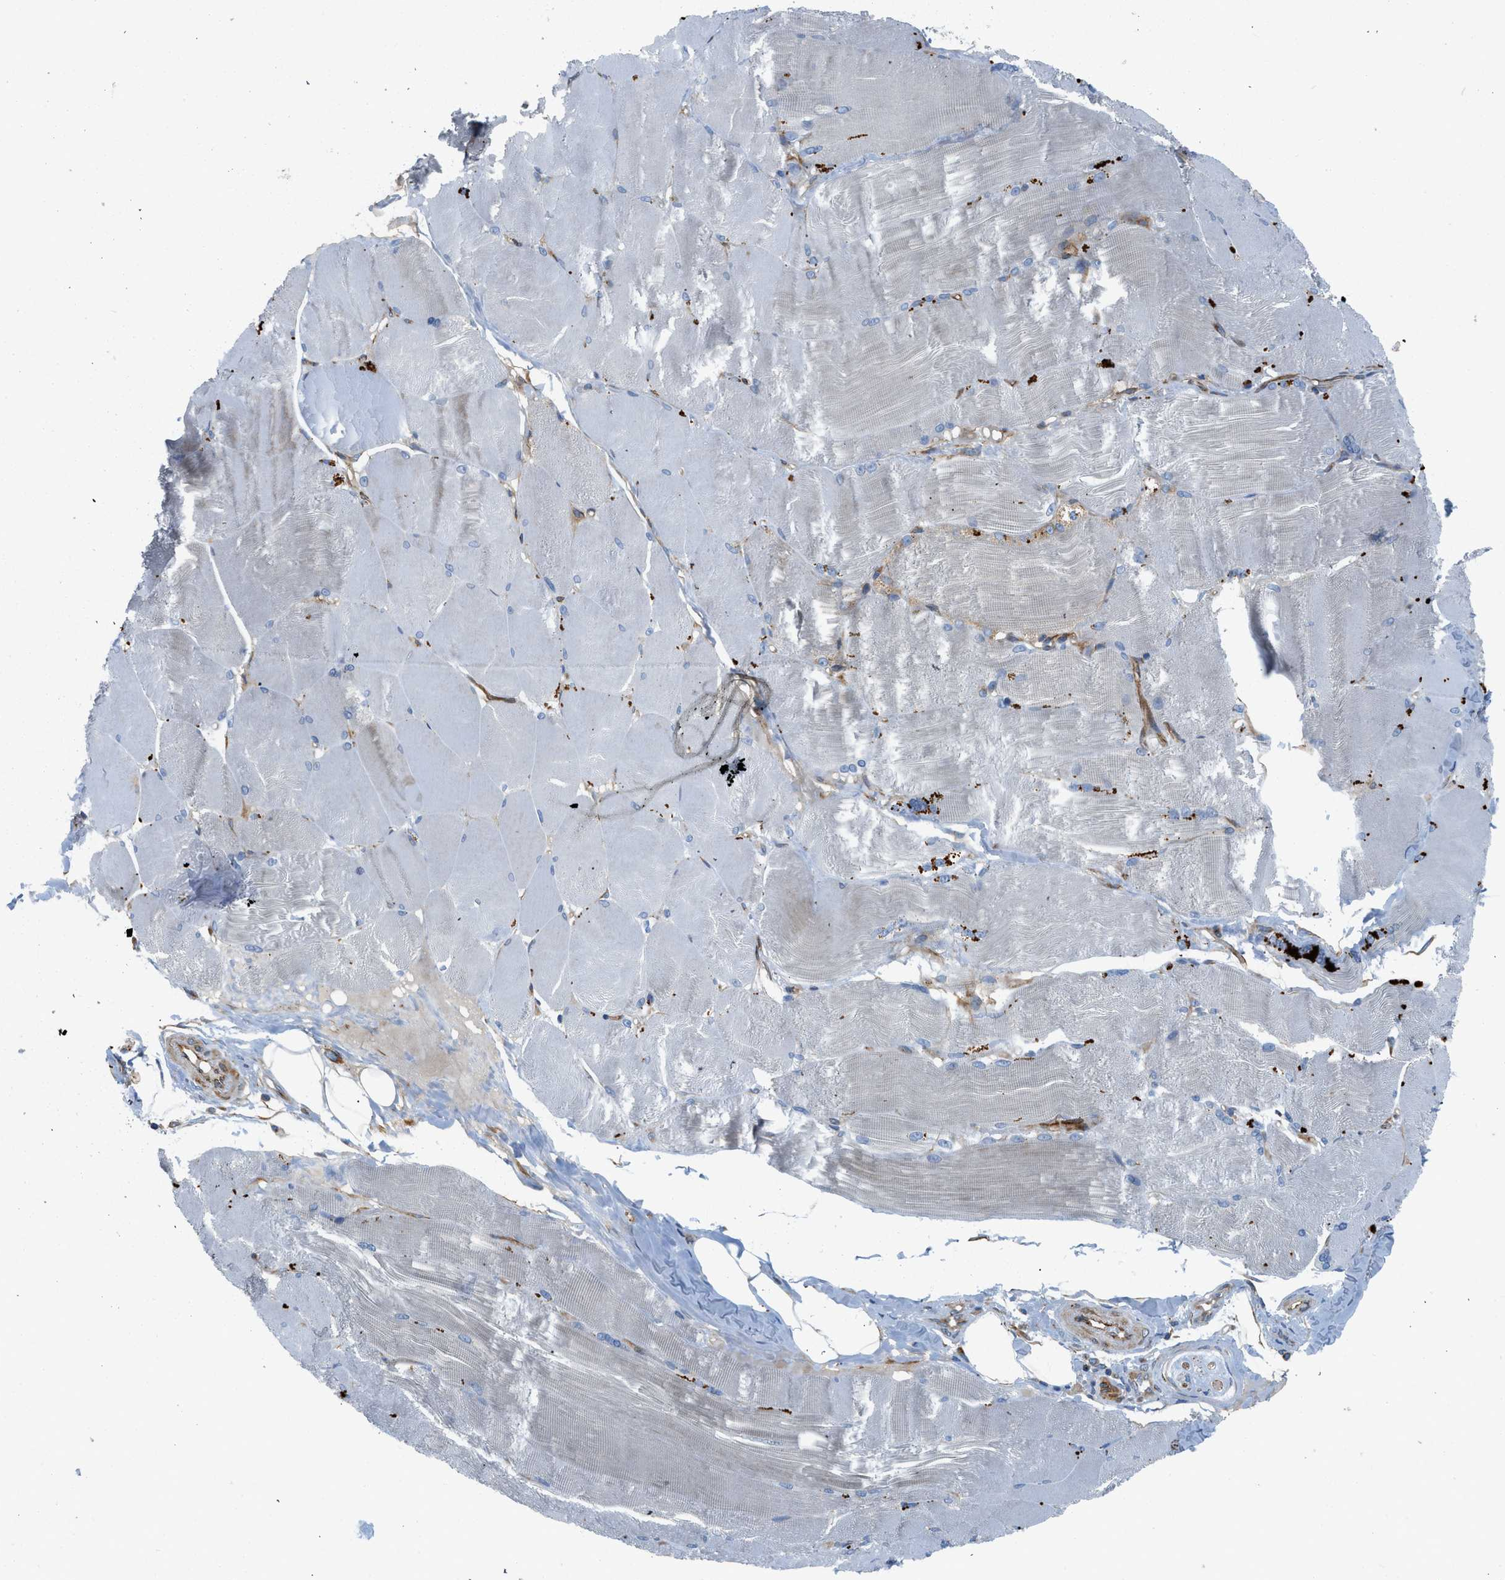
{"staining": {"intensity": "negative", "quantity": "none", "location": "none"}, "tissue": "skeletal muscle", "cell_type": "Myocytes", "image_type": "normal", "snomed": [{"axis": "morphology", "description": "Normal tissue, NOS"}, {"axis": "topography", "description": "Skin"}, {"axis": "topography", "description": "Skeletal muscle"}], "caption": "Immunohistochemistry (IHC) histopathology image of benign skeletal muscle stained for a protein (brown), which demonstrates no positivity in myocytes. Nuclei are stained in blue.", "gene": "TMEM248", "patient": {"sex": "male", "age": 83}}